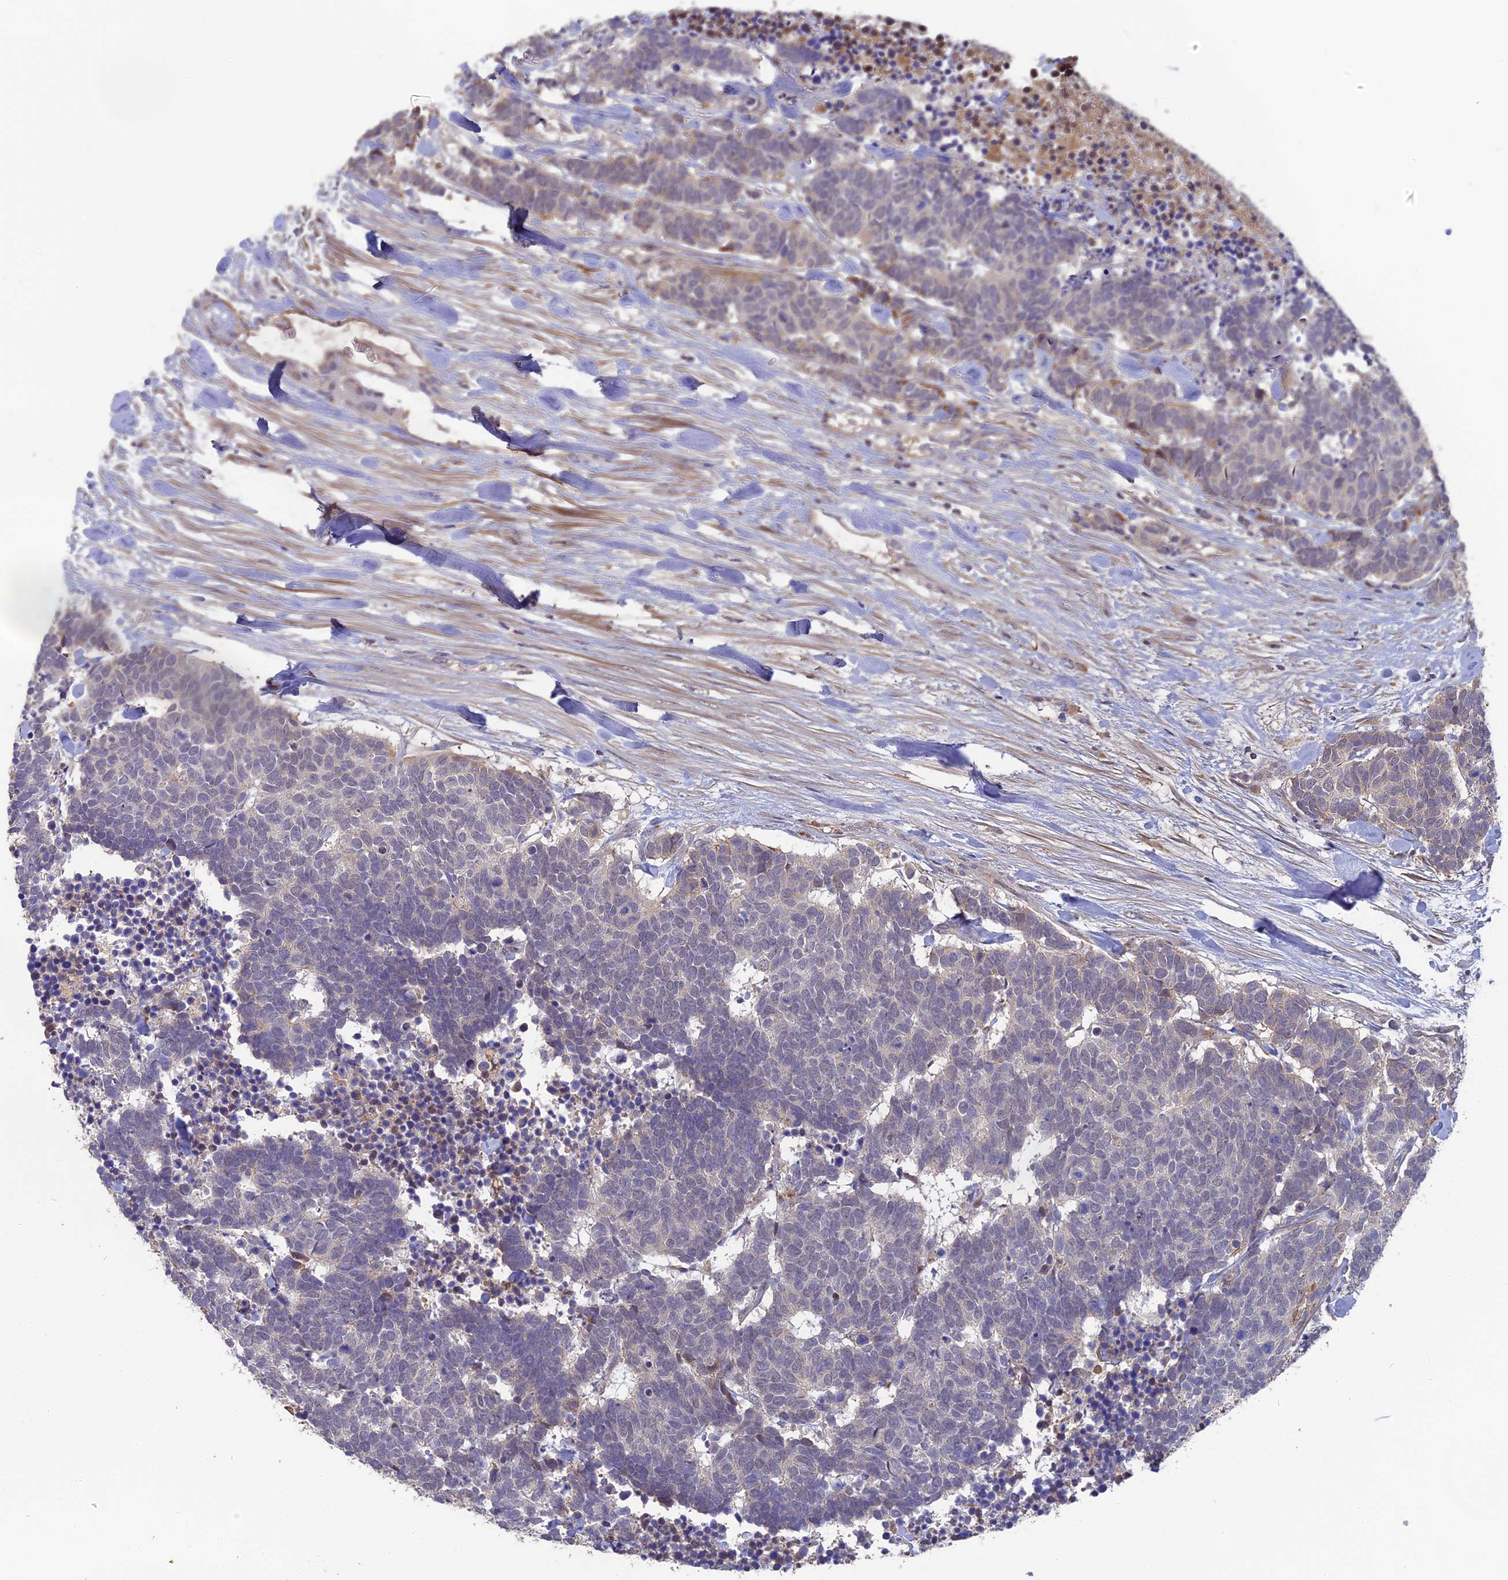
{"staining": {"intensity": "negative", "quantity": "none", "location": "none"}, "tissue": "carcinoid", "cell_type": "Tumor cells", "image_type": "cancer", "snomed": [{"axis": "morphology", "description": "Carcinoma, NOS"}, {"axis": "morphology", "description": "Carcinoid, malignant, NOS"}, {"axis": "topography", "description": "Urinary bladder"}], "caption": "The histopathology image displays no staining of tumor cells in carcinoid.", "gene": "ERMAP", "patient": {"sex": "male", "age": 57}}